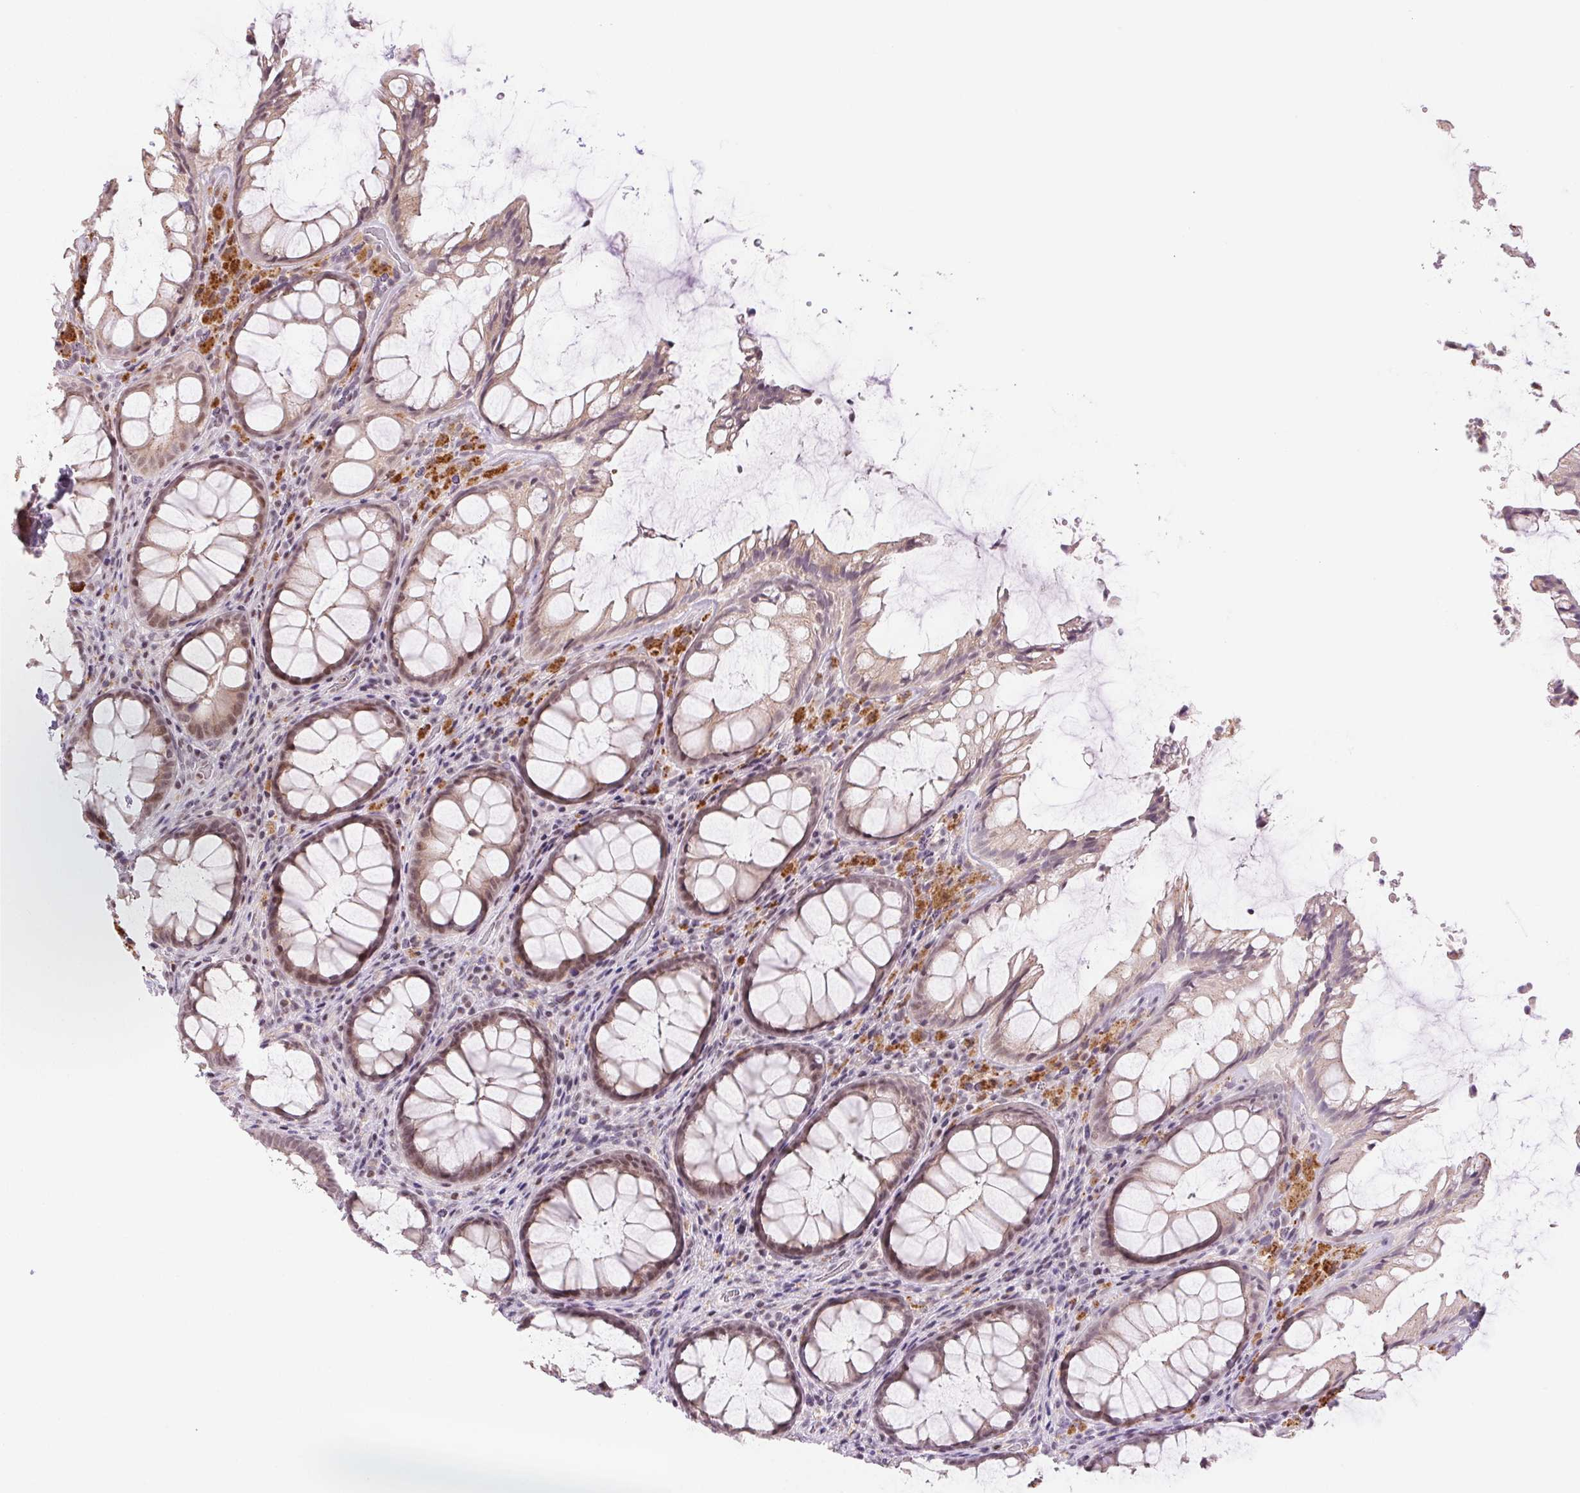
{"staining": {"intensity": "weak", "quantity": "25%-75%", "location": "cytoplasmic/membranous,nuclear"}, "tissue": "rectum", "cell_type": "Glandular cells", "image_type": "normal", "snomed": [{"axis": "morphology", "description": "Normal tissue, NOS"}, {"axis": "topography", "description": "Rectum"}], "caption": "IHC (DAB (3,3'-diaminobenzidine)) staining of normal human rectum exhibits weak cytoplasmic/membranous,nuclear protein positivity in approximately 25%-75% of glandular cells.", "gene": "GRHL3", "patient": {"sex": "male", "age": 72}}